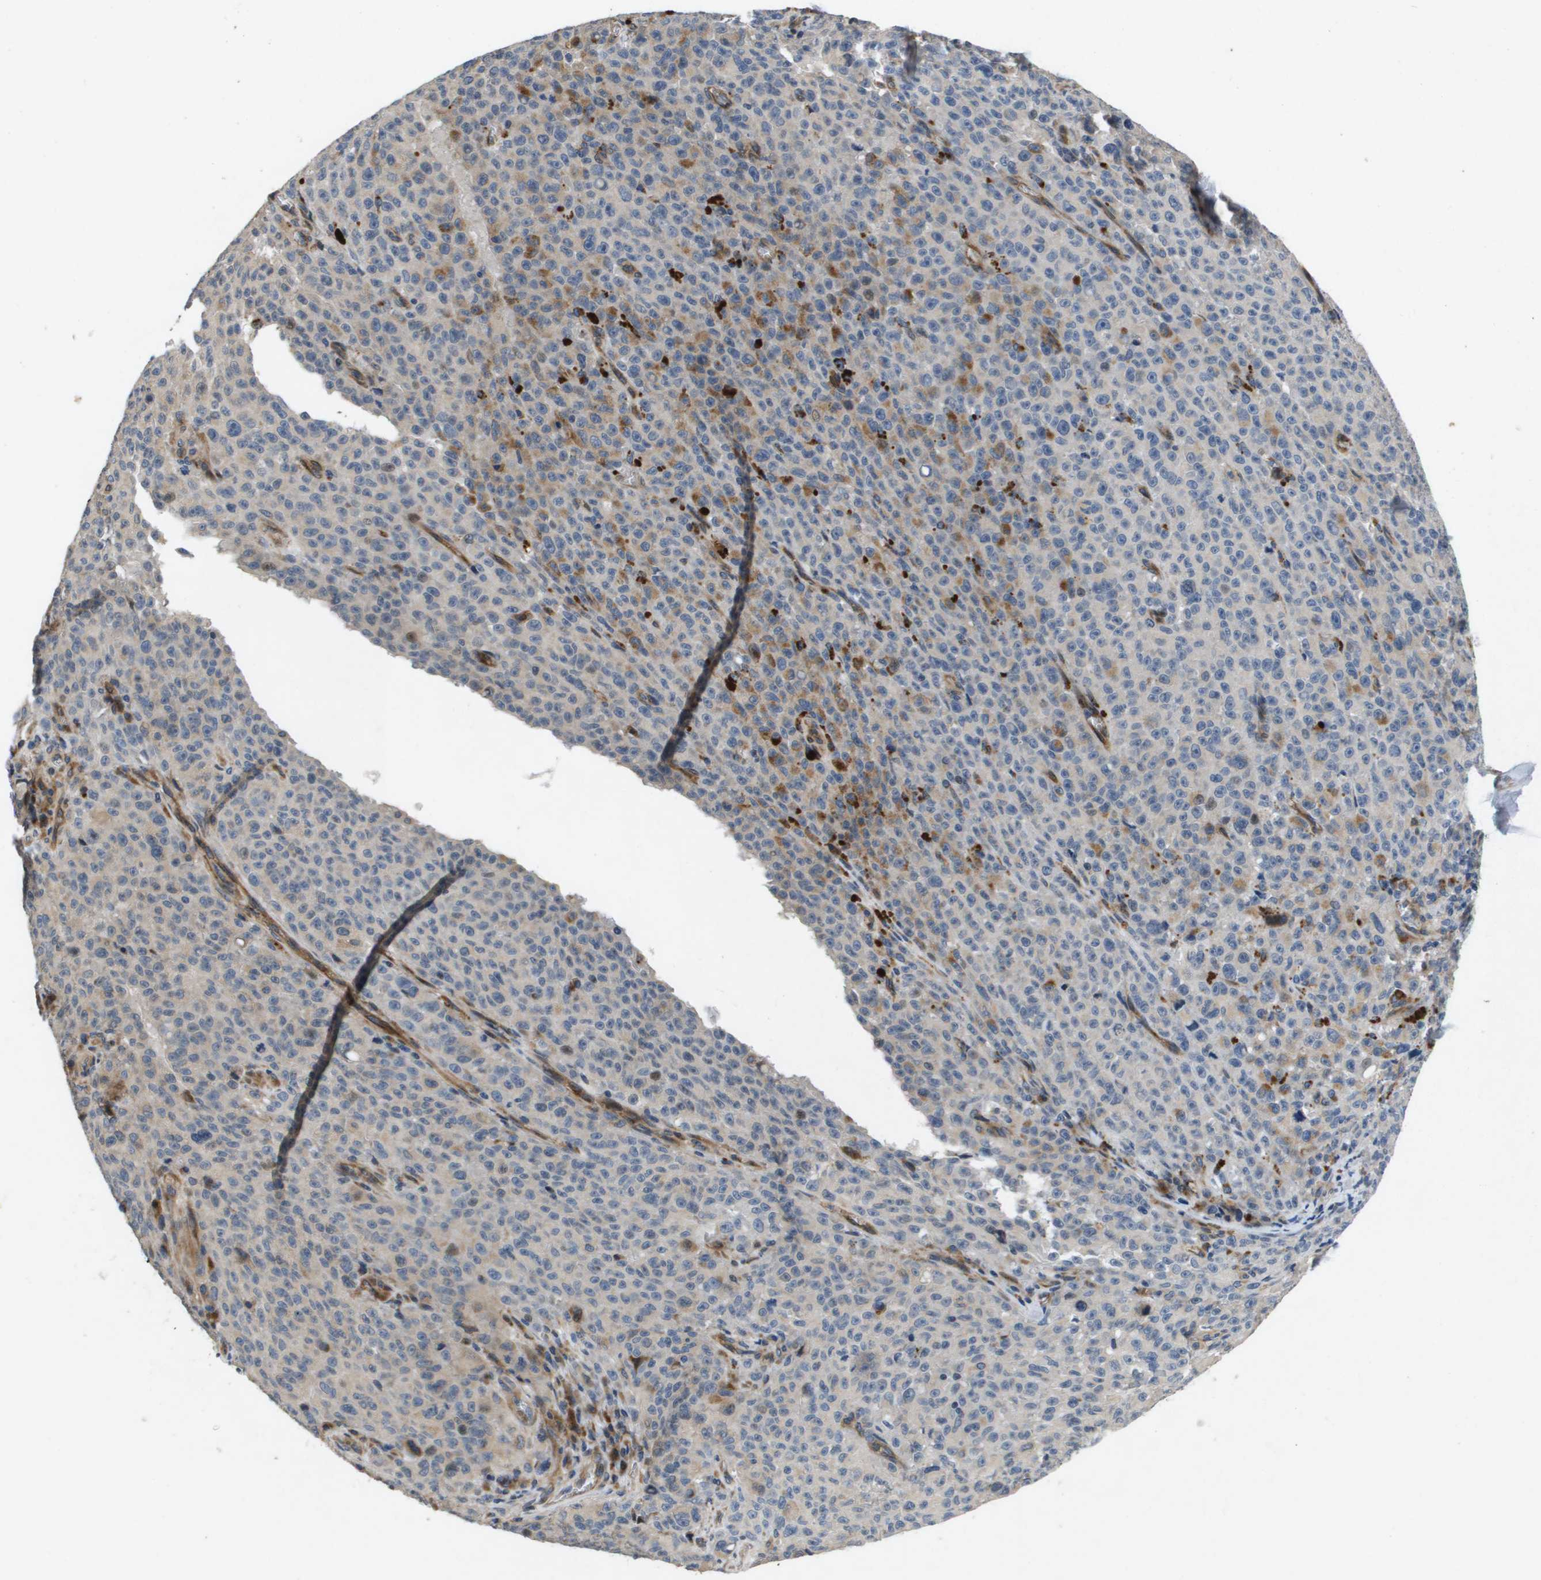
{"staining": {"intensity": "negative", "quantity": "none", "location": "none"}, "tissue": "melanoma", "cell_type": "Tumor cells", "image_type": "cancer", "snomed": [{"axis": "morphology", "description": "Malignant melanoma, NOS"}, {"axis": "topography", "description": "Skin"}], "caption": "IHC of melanoma shows no positivity in tumor cells.", "gene": "ENTPD2", "patient": {"sex": "female", "age": 82}}